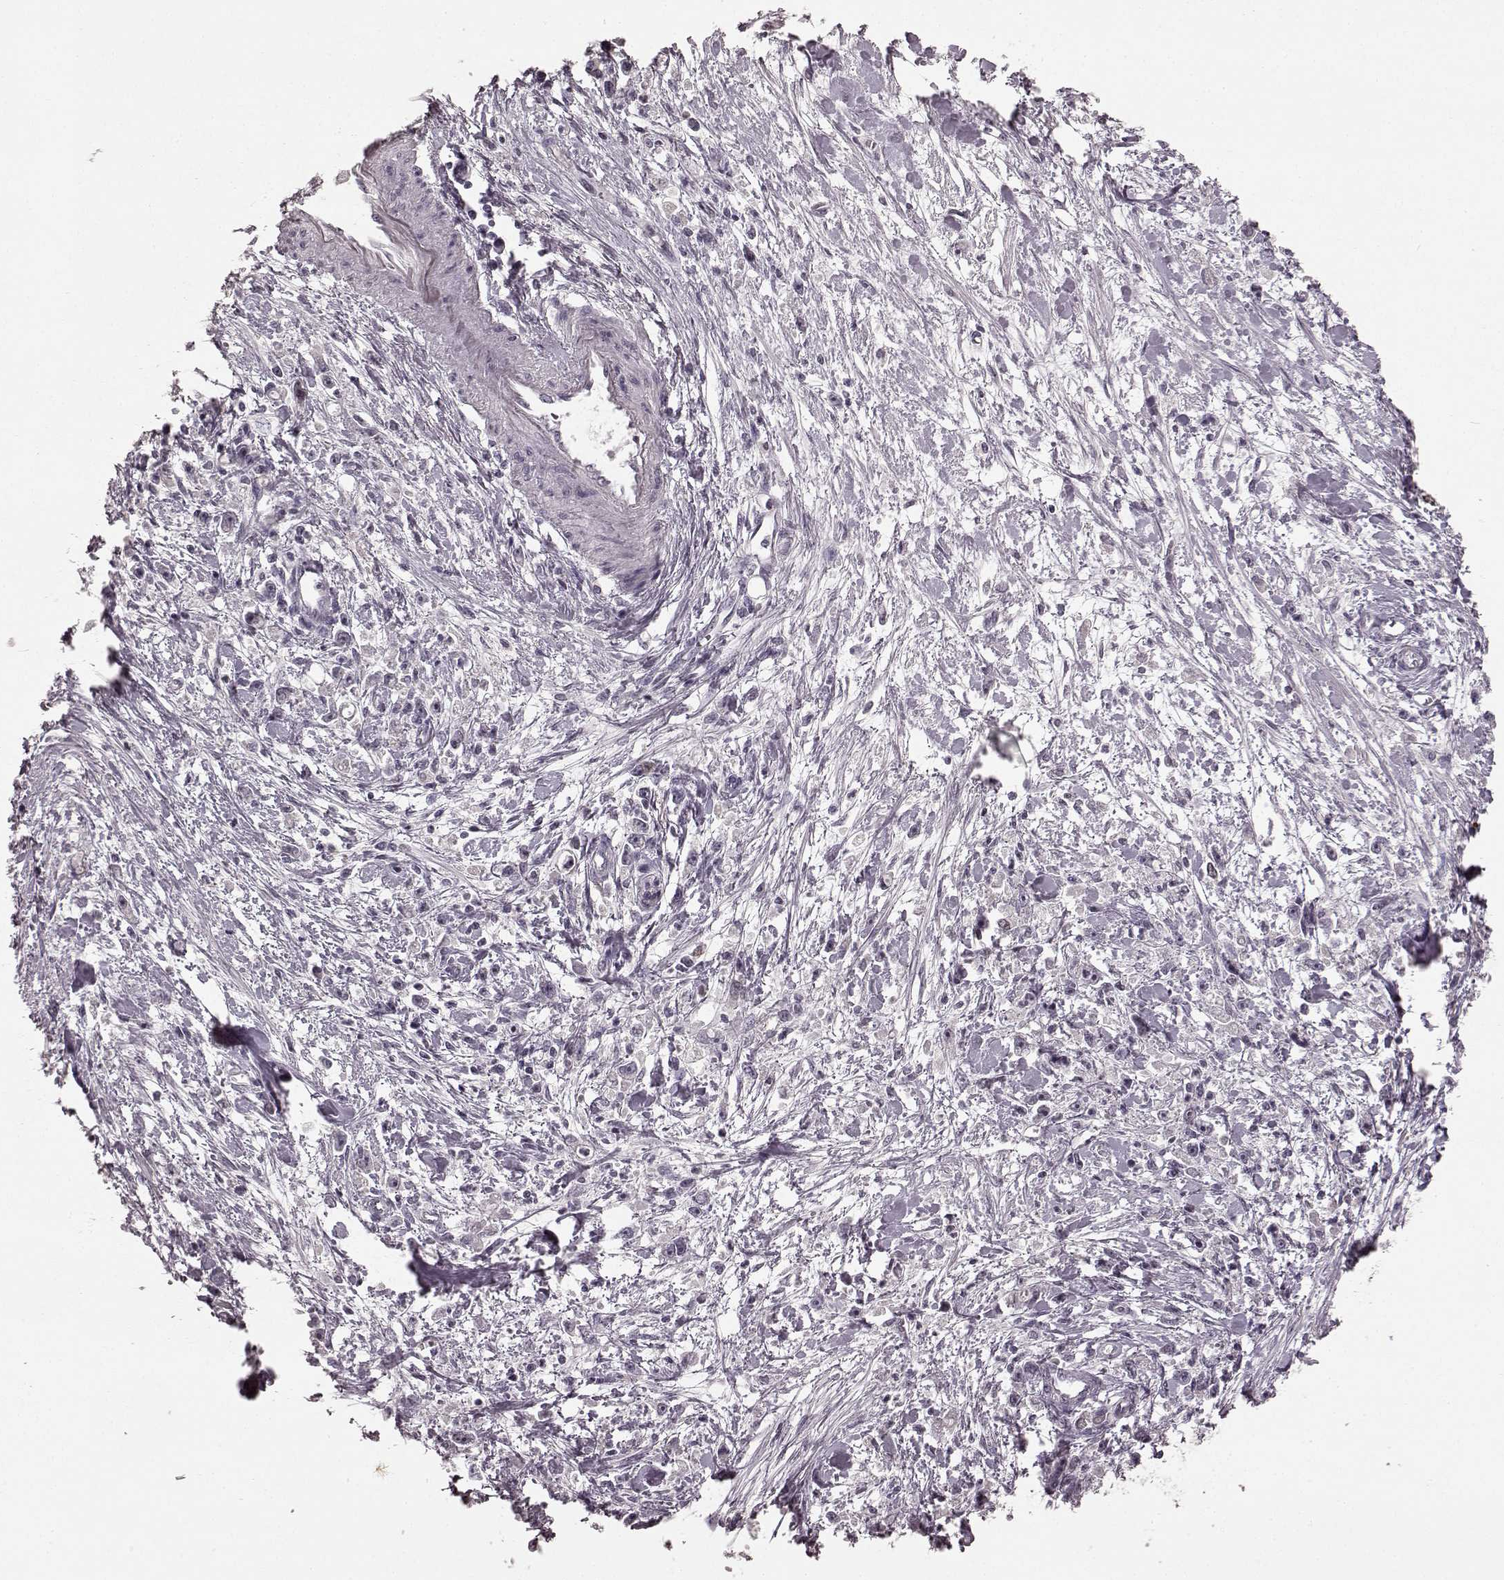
{"staining": {"intensity": "weak", "quantity": "<25%", "location": "nuclear"}, "tissue": "stomach cancer", "cell_type": "Tumor cells", "image_type": "cancer", "snomed": [{"axis": "morphology", "description": "Adenocarcinoma, NOS"}, {"axis": "topography", "description": "Stomach"}], "caption": "Human stomach cancer stained for a protein using immunohistochemistry displays no expression in tumor cells.", "gene": "CCNA2", "patient": {"sex": "female", "age": 59}}